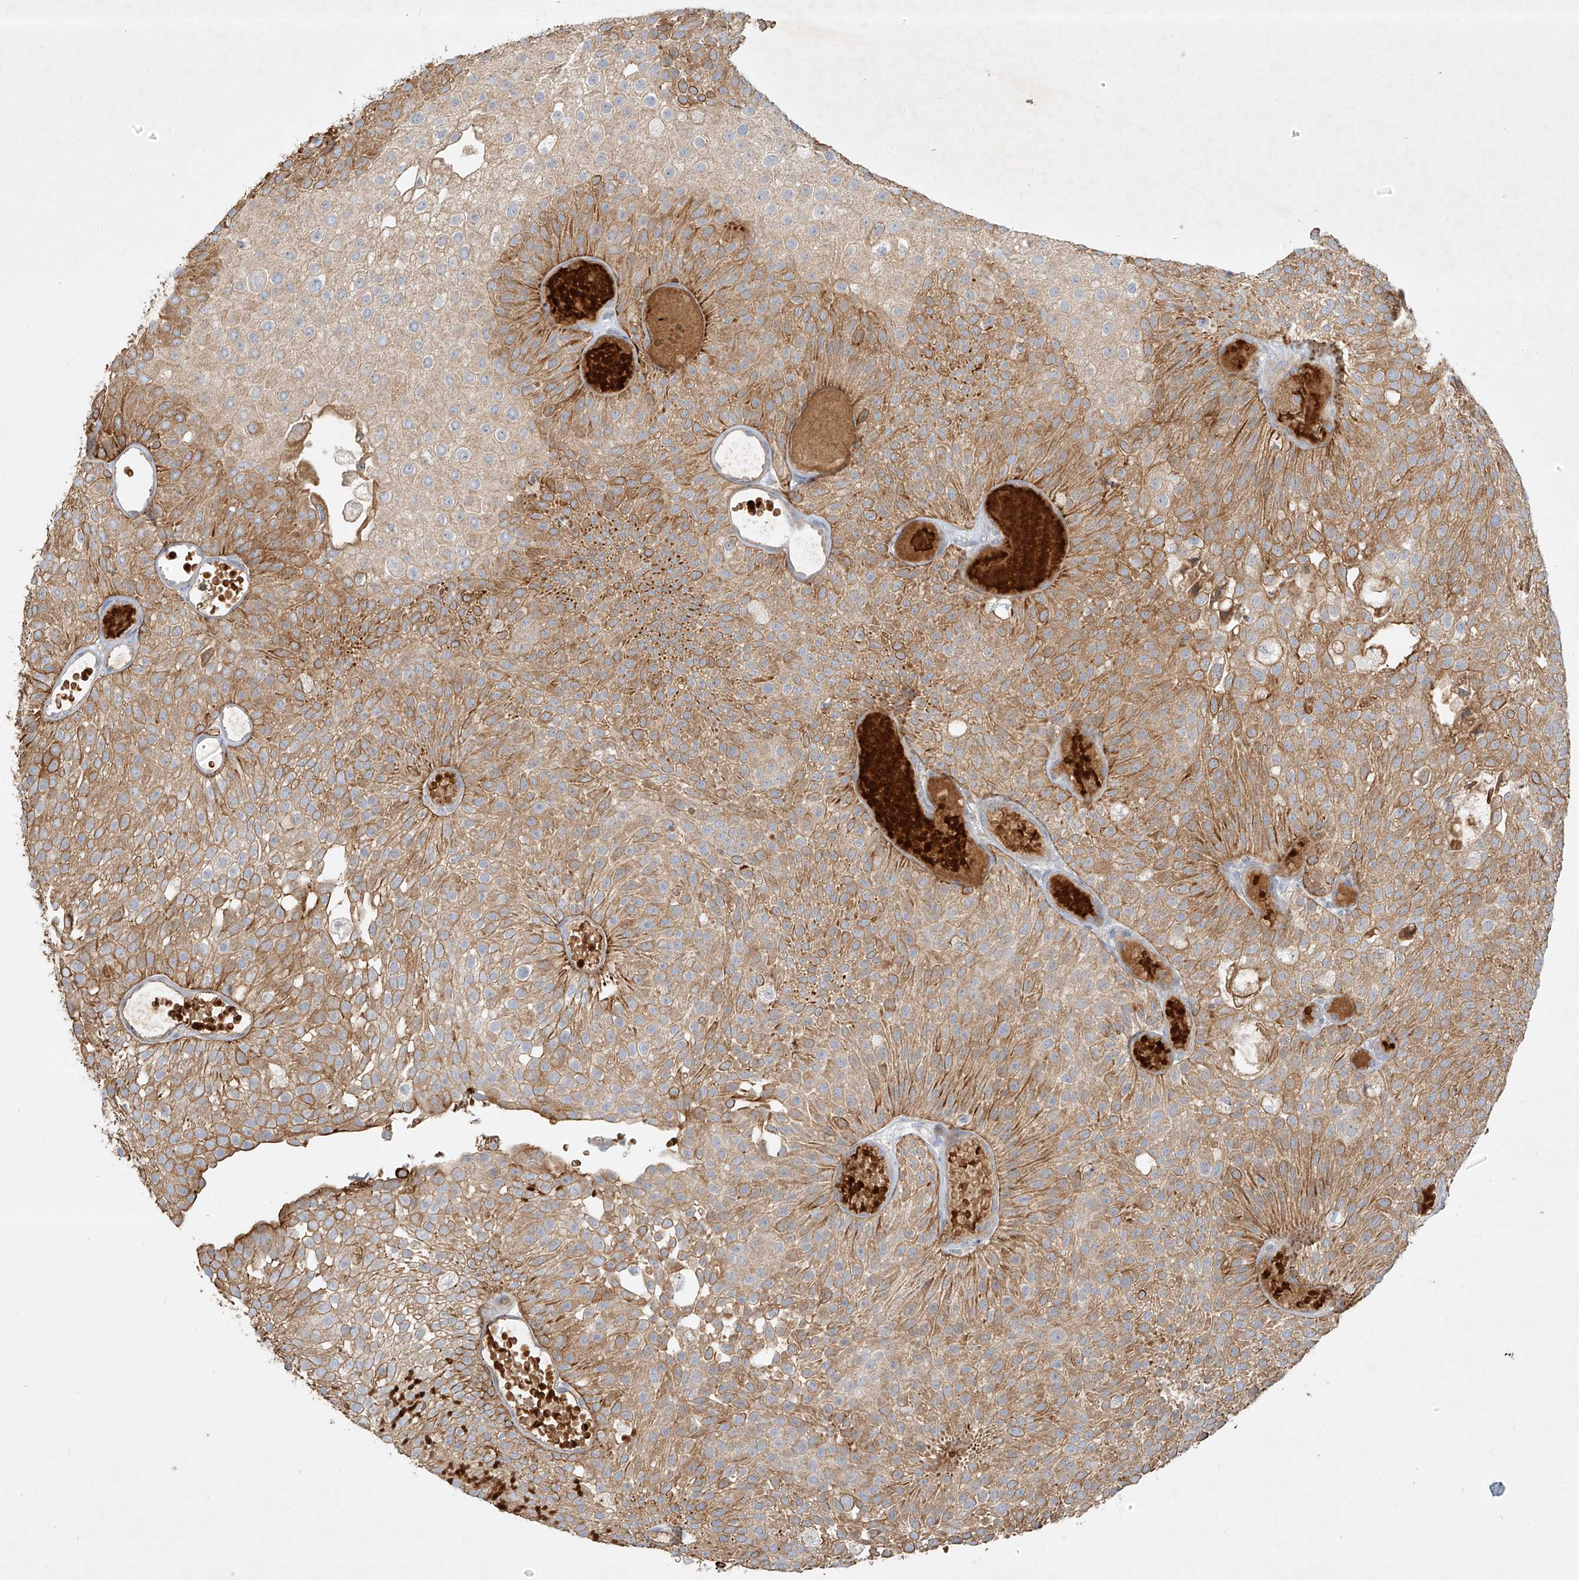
{"staining": {"intensity": "strong", "quantity": "25%-75%", "location": "cytoplasmic/membranous"}, "tissue": "urothelial cancer", "cell_type": "Tumor cells", "image_type": "cancer", "snomed": [{"axis": "morphology", "description": "Urothelial carcinoma, Low grade"}, {"axis": "topography", "description": "Urinary bladder"}], "caption": "Low-grade urothelial carcinoma tissue shows strong cytoplasmic/membranous staining in about 25%-75% of tumor cells, visualized by immunohistochemistry. (DAB = brown stain, brightfield microscopy at high magnification).", "gene": "KPNA7", "patient": {"sex": "male", "age": 78}}